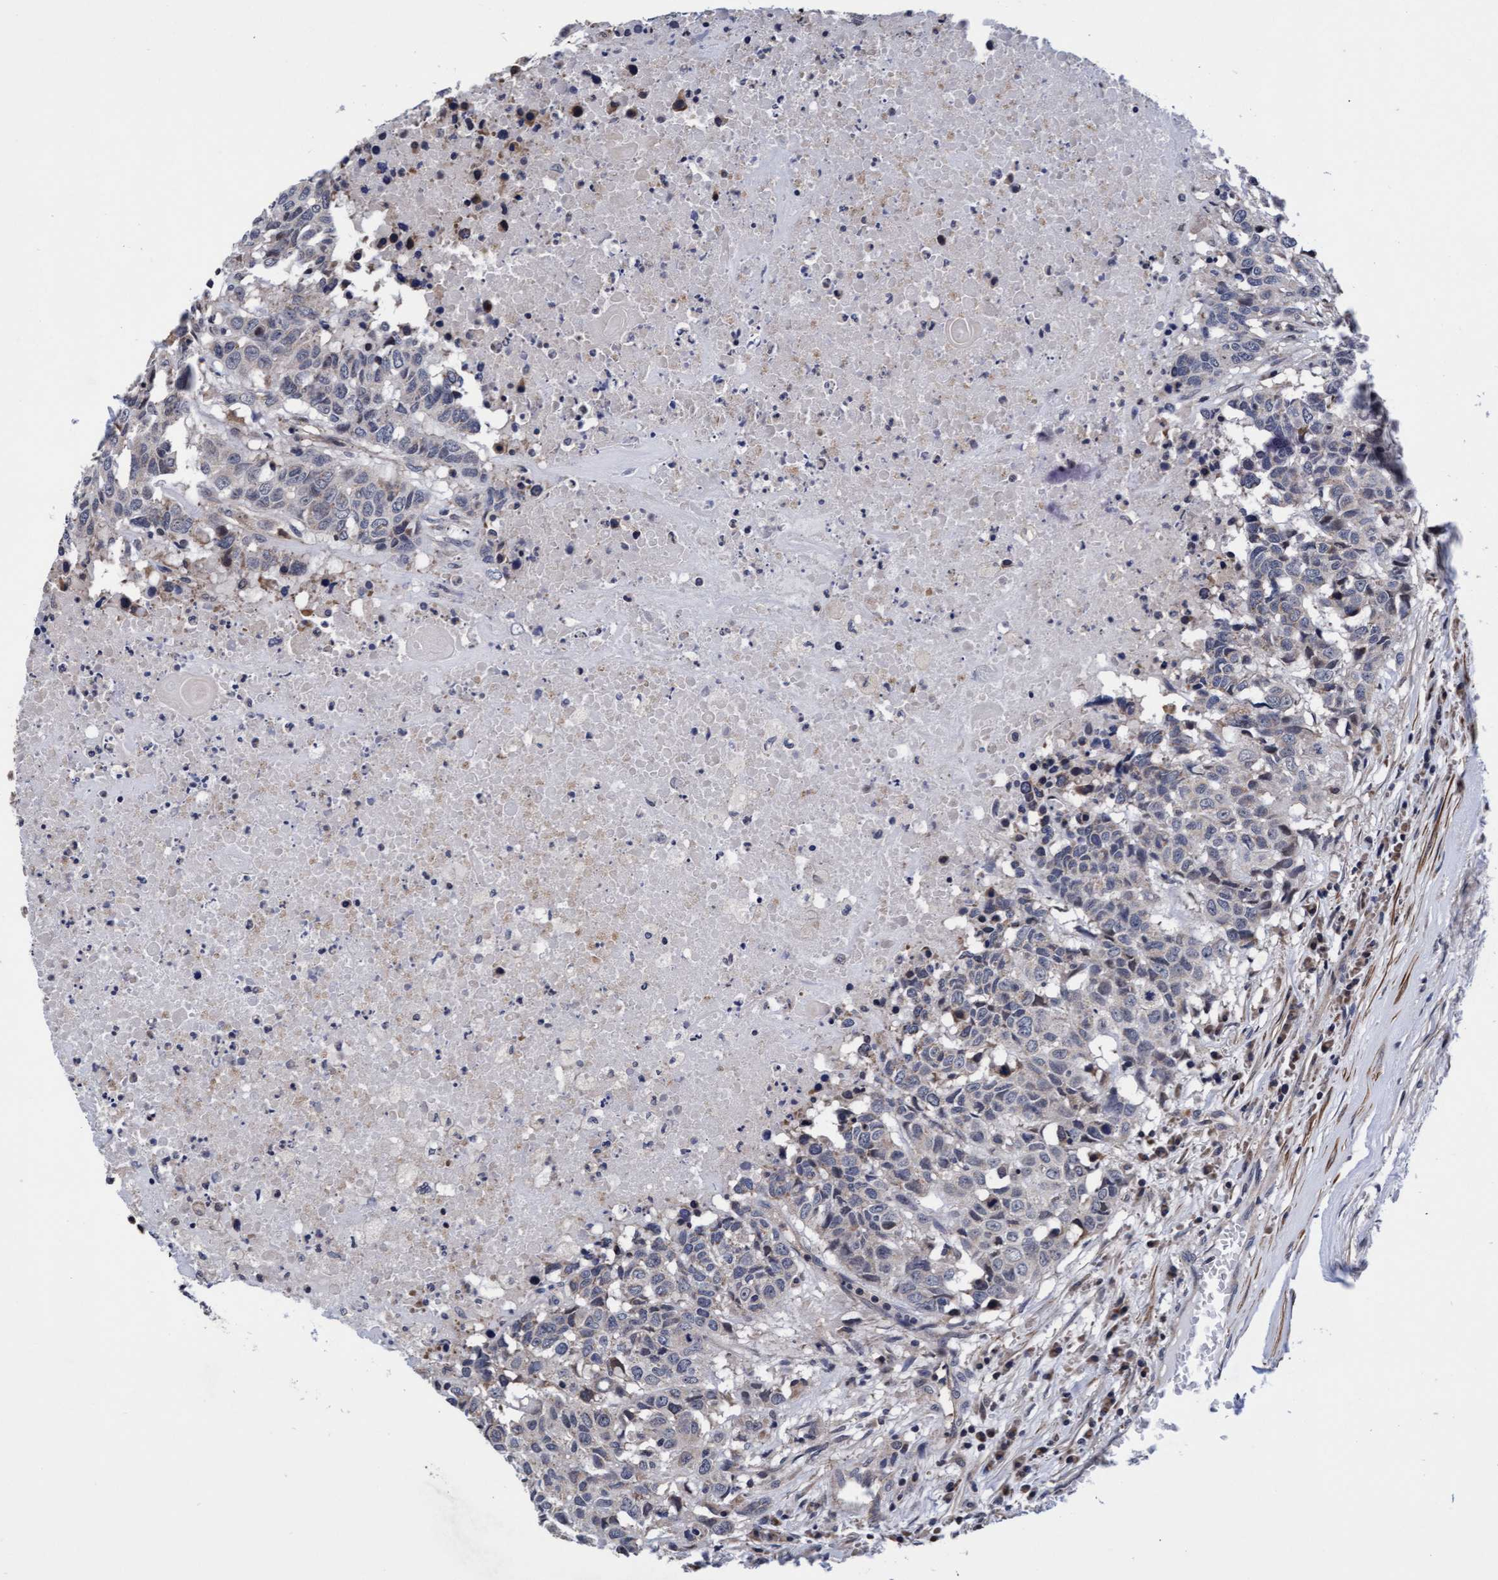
{"staining": {"intensity": "negative", "quantity": "none", "location": "none"}, "tissue": "head and neck cancer", "cell_type": "Tumor cells", "image_type": "cancer", "snomed": [{"axis": "morphology", "description": "Squamous cell carcinoma, NOS"}, {"axis": "topography", "description": "Head-Neck"}], "caption": "High magnification brightfield microscopy of head and neck cancer stained with DAB (brown) and counterstained with hematoxylin (blue): tumor cells show no significant positivity. The staining was performed using DAB to visualize the protein expression in brown, while the nuclei were stained in blue with hematoxylin (Magnification: 20x).", "gene": "EFCAB13", "patient": {"sex": "male", "age": 66}}